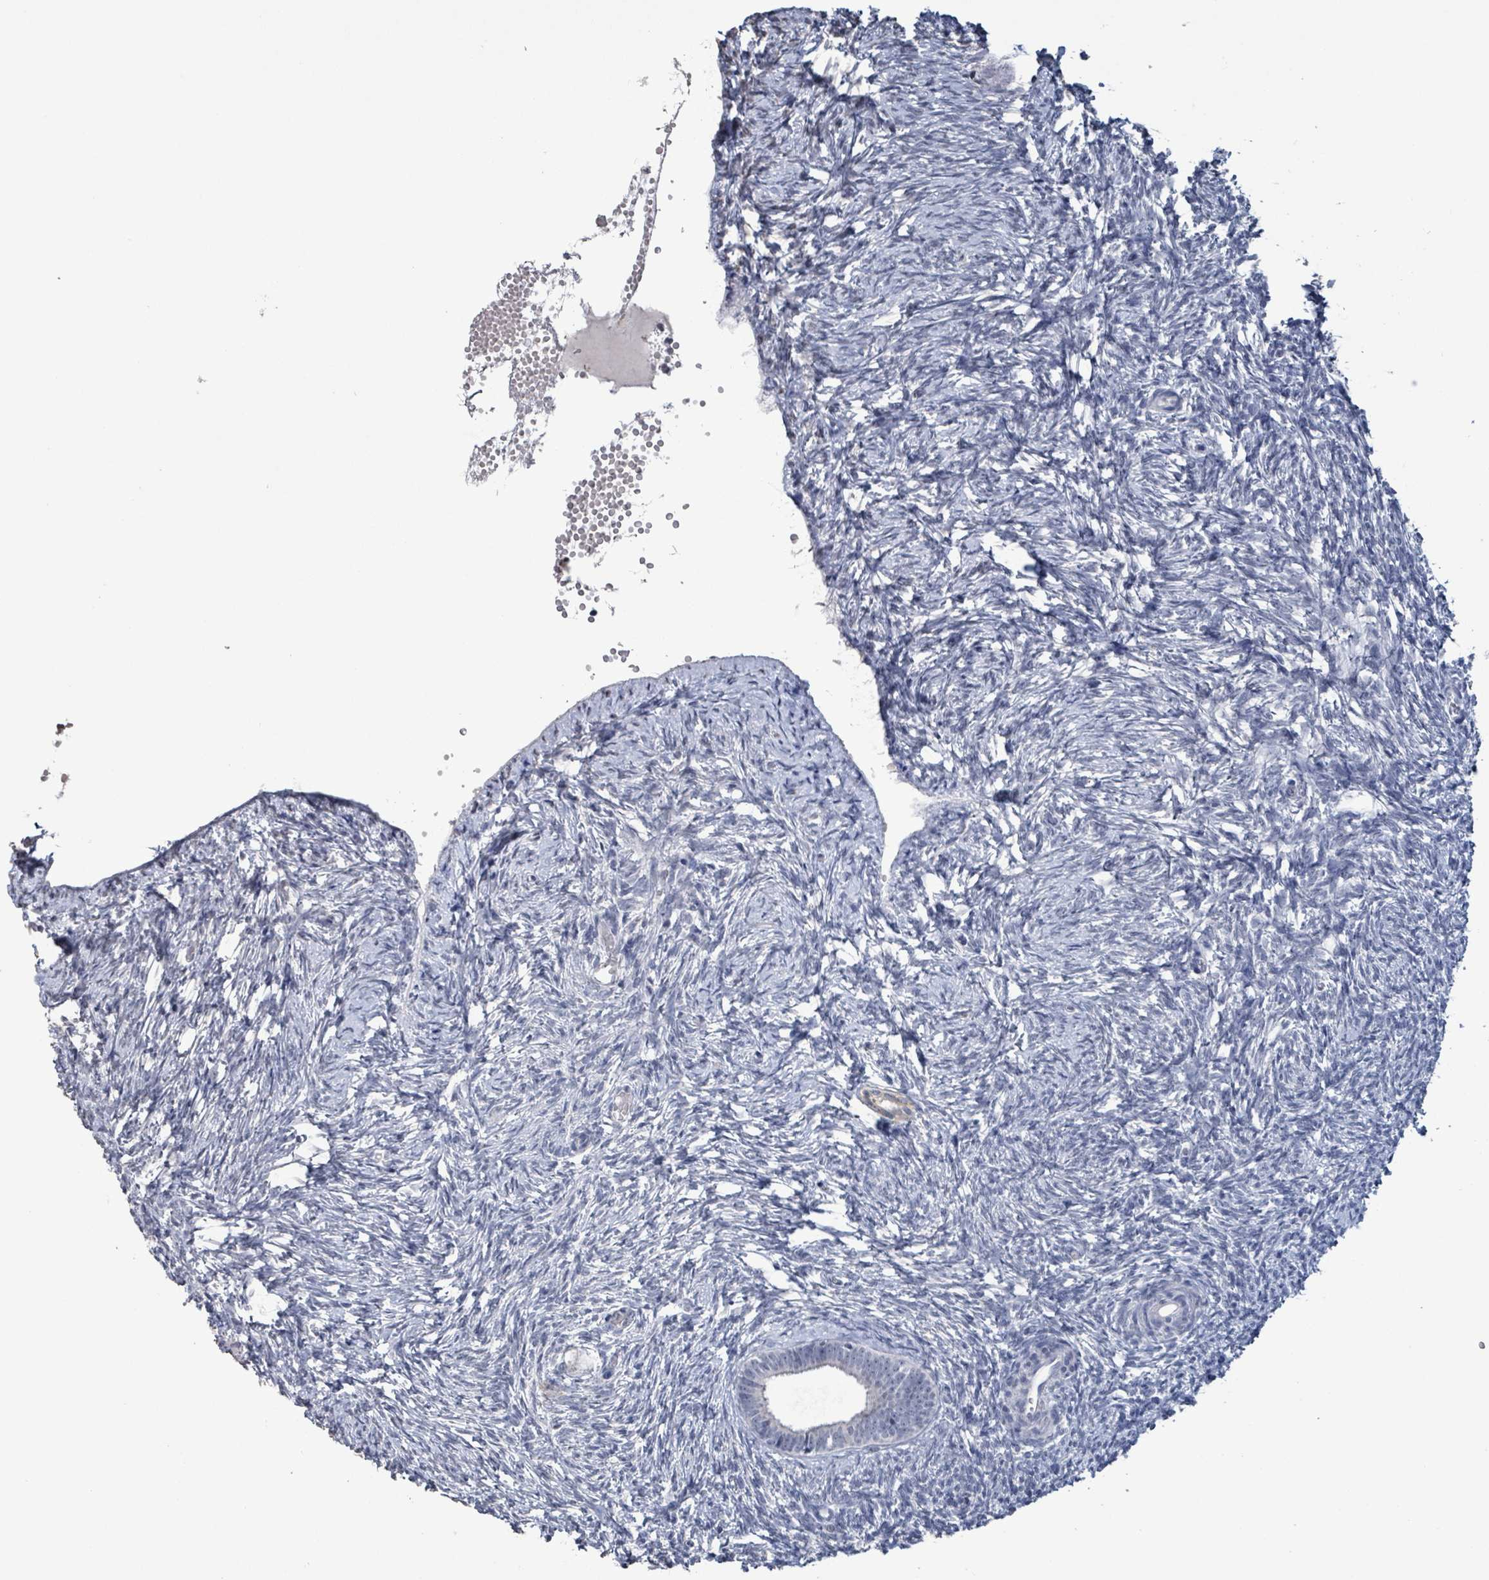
{"staining": {"intensity": "negative", "quantity": "none", "location": "none"}, "tissue": "ovary", "cell_type": "Follicle cells", "image_type": "normal", "snomed": [{"axis": "morphology", "description": "Normal tissue, NOS"}, {"axis": "topography", "description": "Ovary"}], "caption": "Micrograph shows no significant protein positivity in follicle cells of unremarkable ovary. (DAB IHC with hematoxylin counter stain).", "gene": "CA9", "patient": {"sex": "female", "age": 51}}